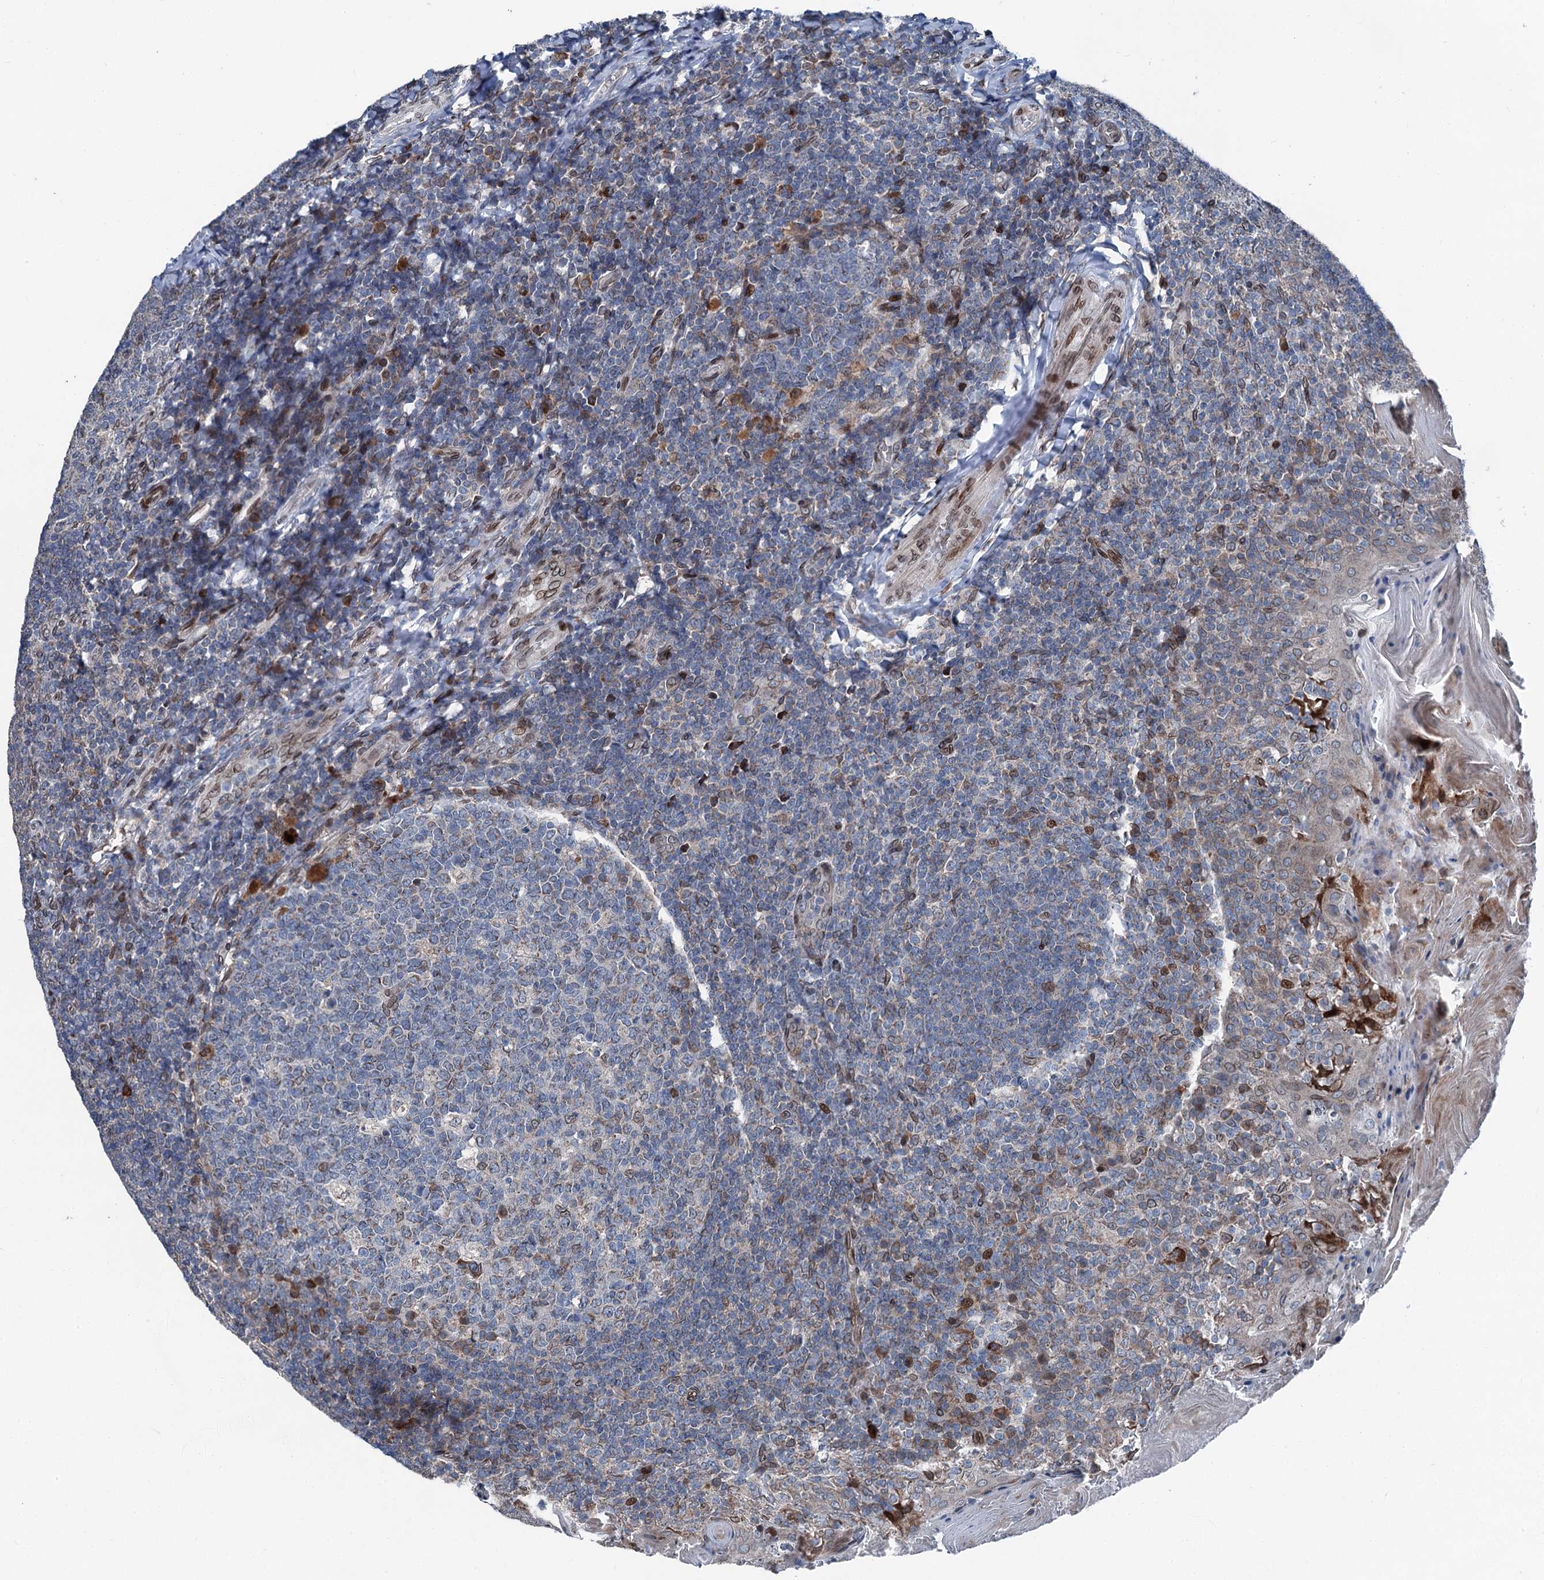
{"staining": {"intensity": "weak", "quantity": "<25%", "location": "cytoplasmic/membranous"}, "tissue": "tonsil", "cell_type": "Germinal center cells", "image_type": "normal", "snomed": [{"axis": "morphology", "description": "Normal tissue, NOS"}, {"axis": "topography", "description": "Tonsil"}], "caption": "A photomicrograph of human tonsil is negative for staining in germinal center cells. (Brightfield microscopy of DAB immunohistochemistry at high magnification).", "gene": "MRPL14", "patient": {"sex": "female", "age": 19}}